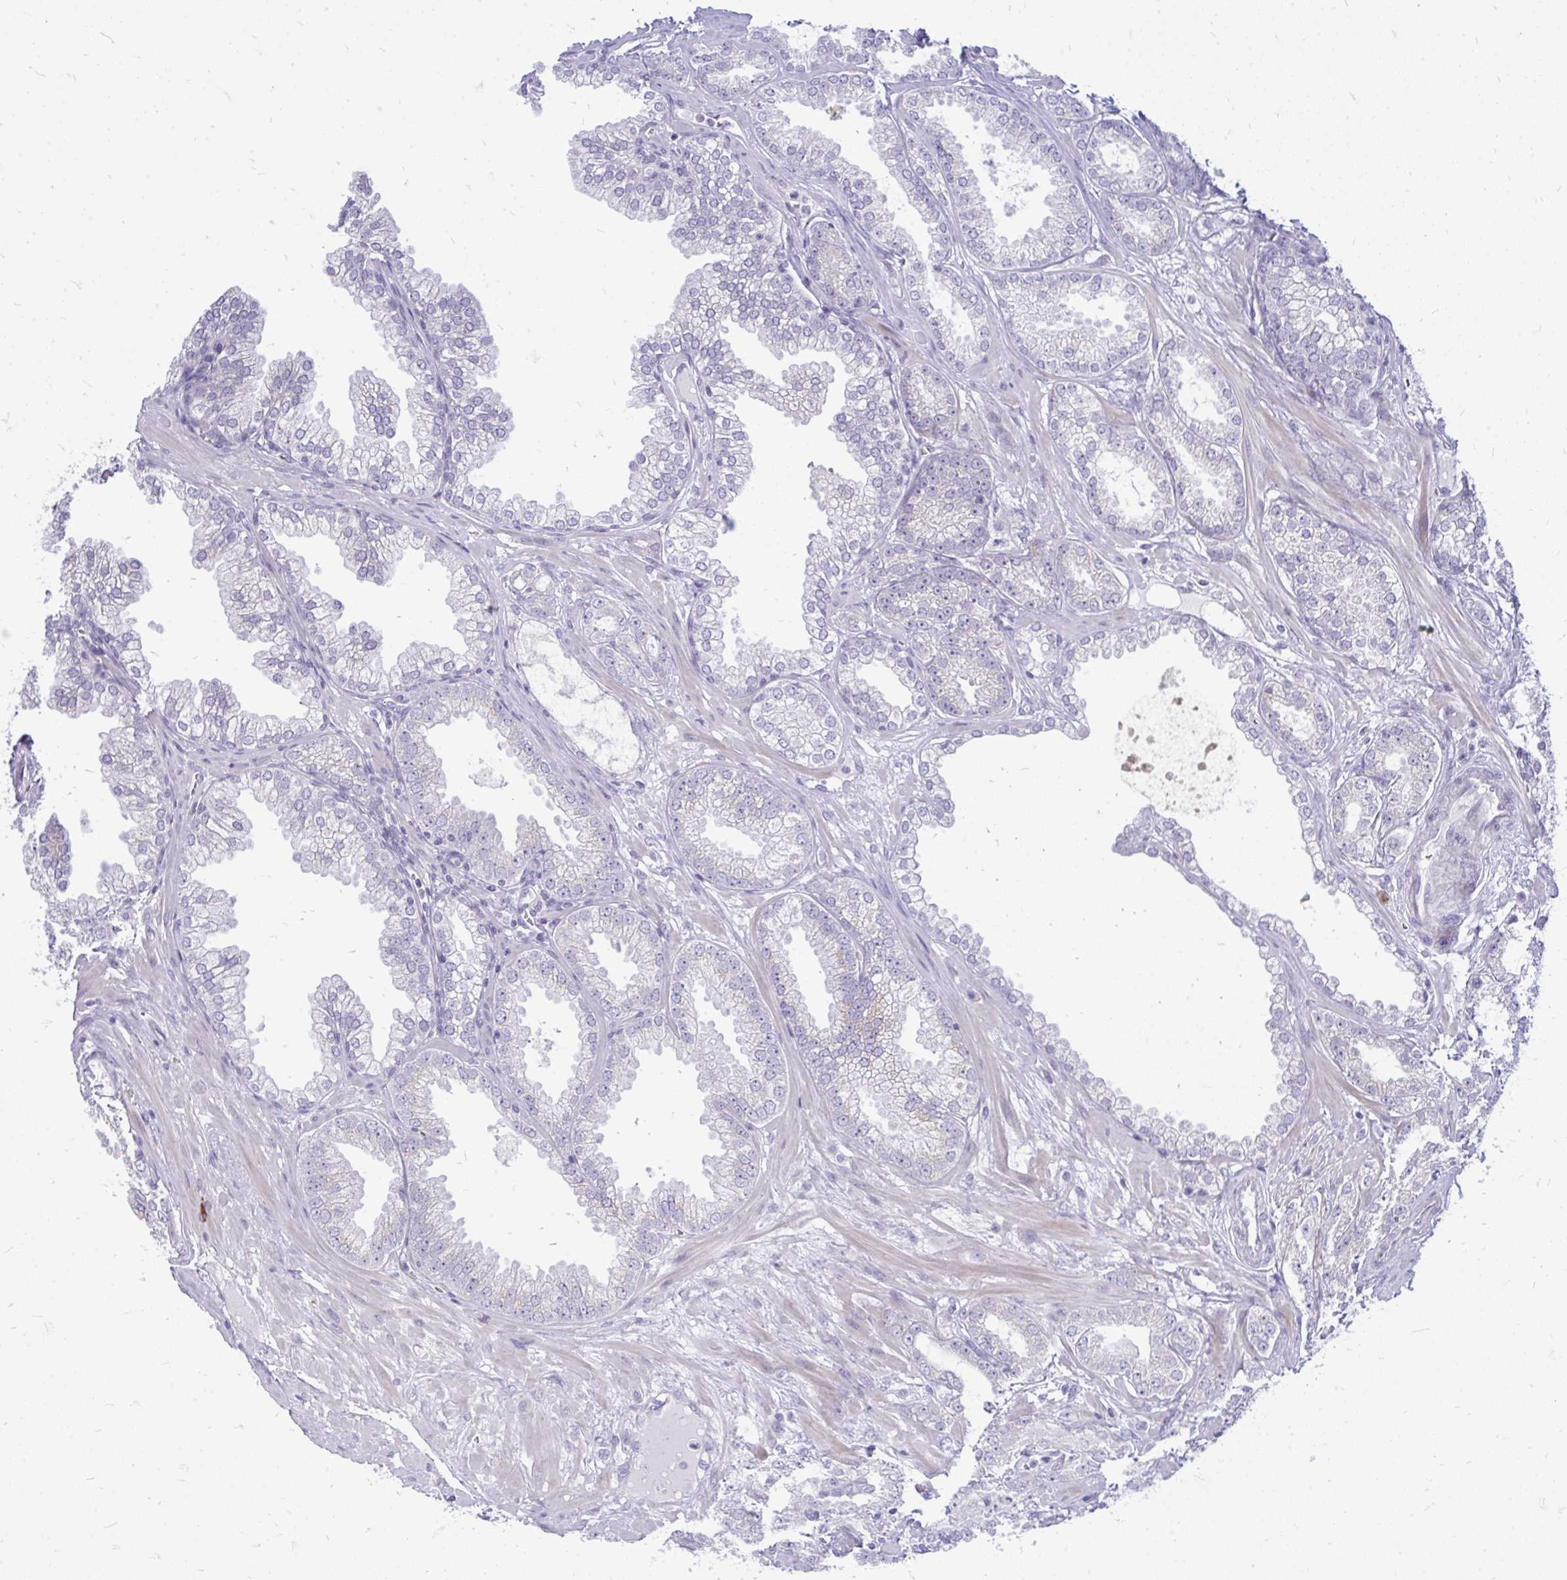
{"staining": {"intensity": "negative", "quantity": "none", "location": "none"}, "tissue": "prostate cancer", "cell_type": "Tumor cells", "image_type": "cancer", "snomed": [{"axis": "morphology", "description": "Adenocarcinoma, Medium grade"}, {"axis": "topography", "description": "Prostate"}], "caption": "This photomicrograph is of adenocarcinoma (medium-grade) (prostate) stained with immunohistochemistry to label a protein in brown with the nuclei are counter-stained blue. There is no positivity in tumor cells. Nuclei are stained in blue.", "gene": "TSPEAR", "patient": {"sex": "male", "age": 57}}